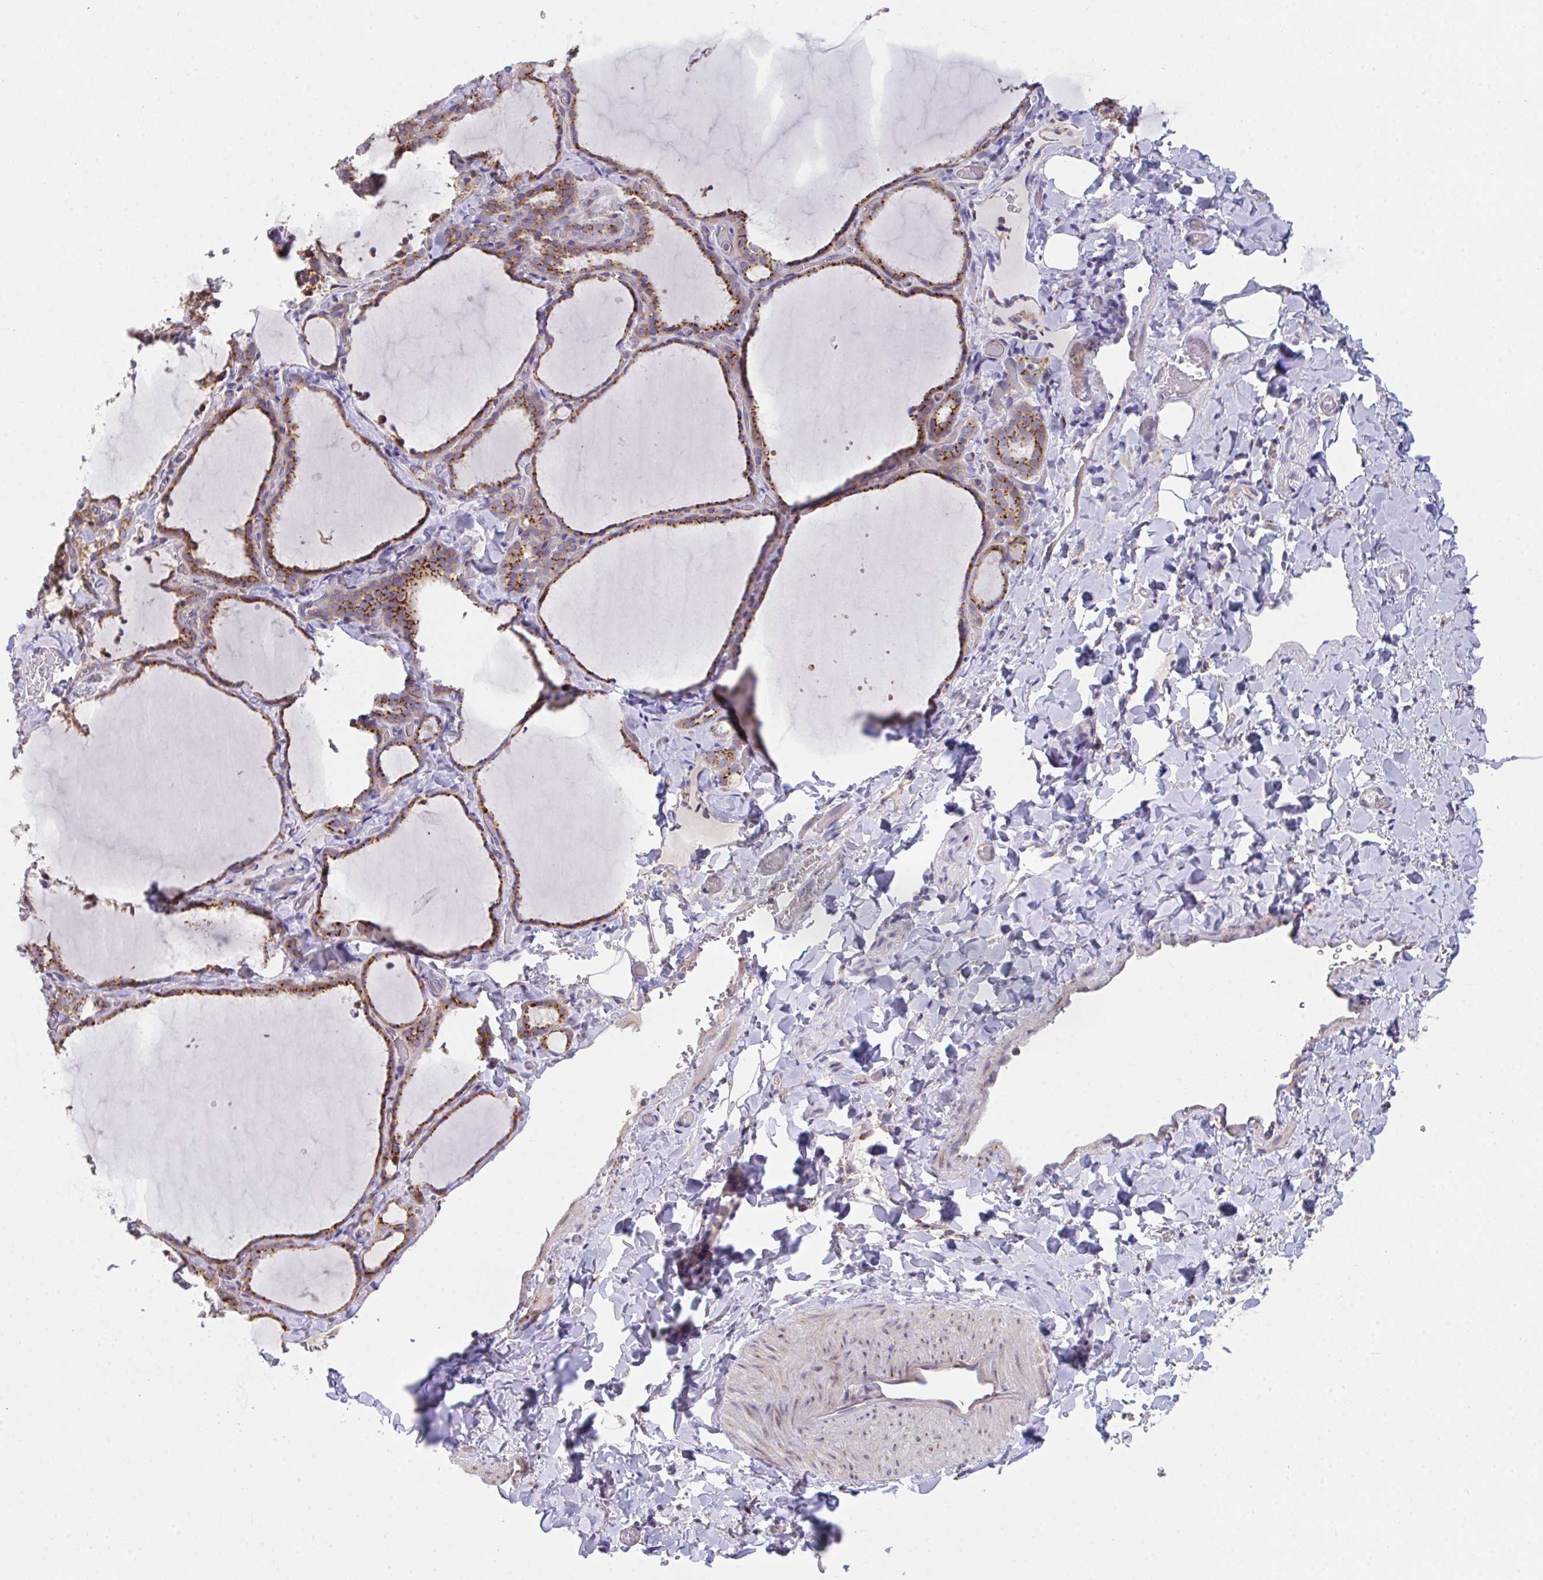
{"staining": {"intensity": "moderate", "quantity": ">75%", "location": "cytoplasmic/membranous"}, "tissue": "thyroid gland", "cell_type": "Glandular cells", "image_type": "normal", "snomed": [{"axis": "morphology", "description": "Normal tissue, NOS"}, {"axis": "topography", "description": "Thyroid gland"}], "caption": "IHC micrograph of normal thyroid gland: human thyroid gland stained using immunohistochemistry exhibits medium levels of moderate protein expression localized specifically in the cytoplasmic/membranous of glandular cells, appearing as a cytoplasmic/membranous brown color.", "gene": "MIA3", "patient": {"sex": "female", "age": 22}}